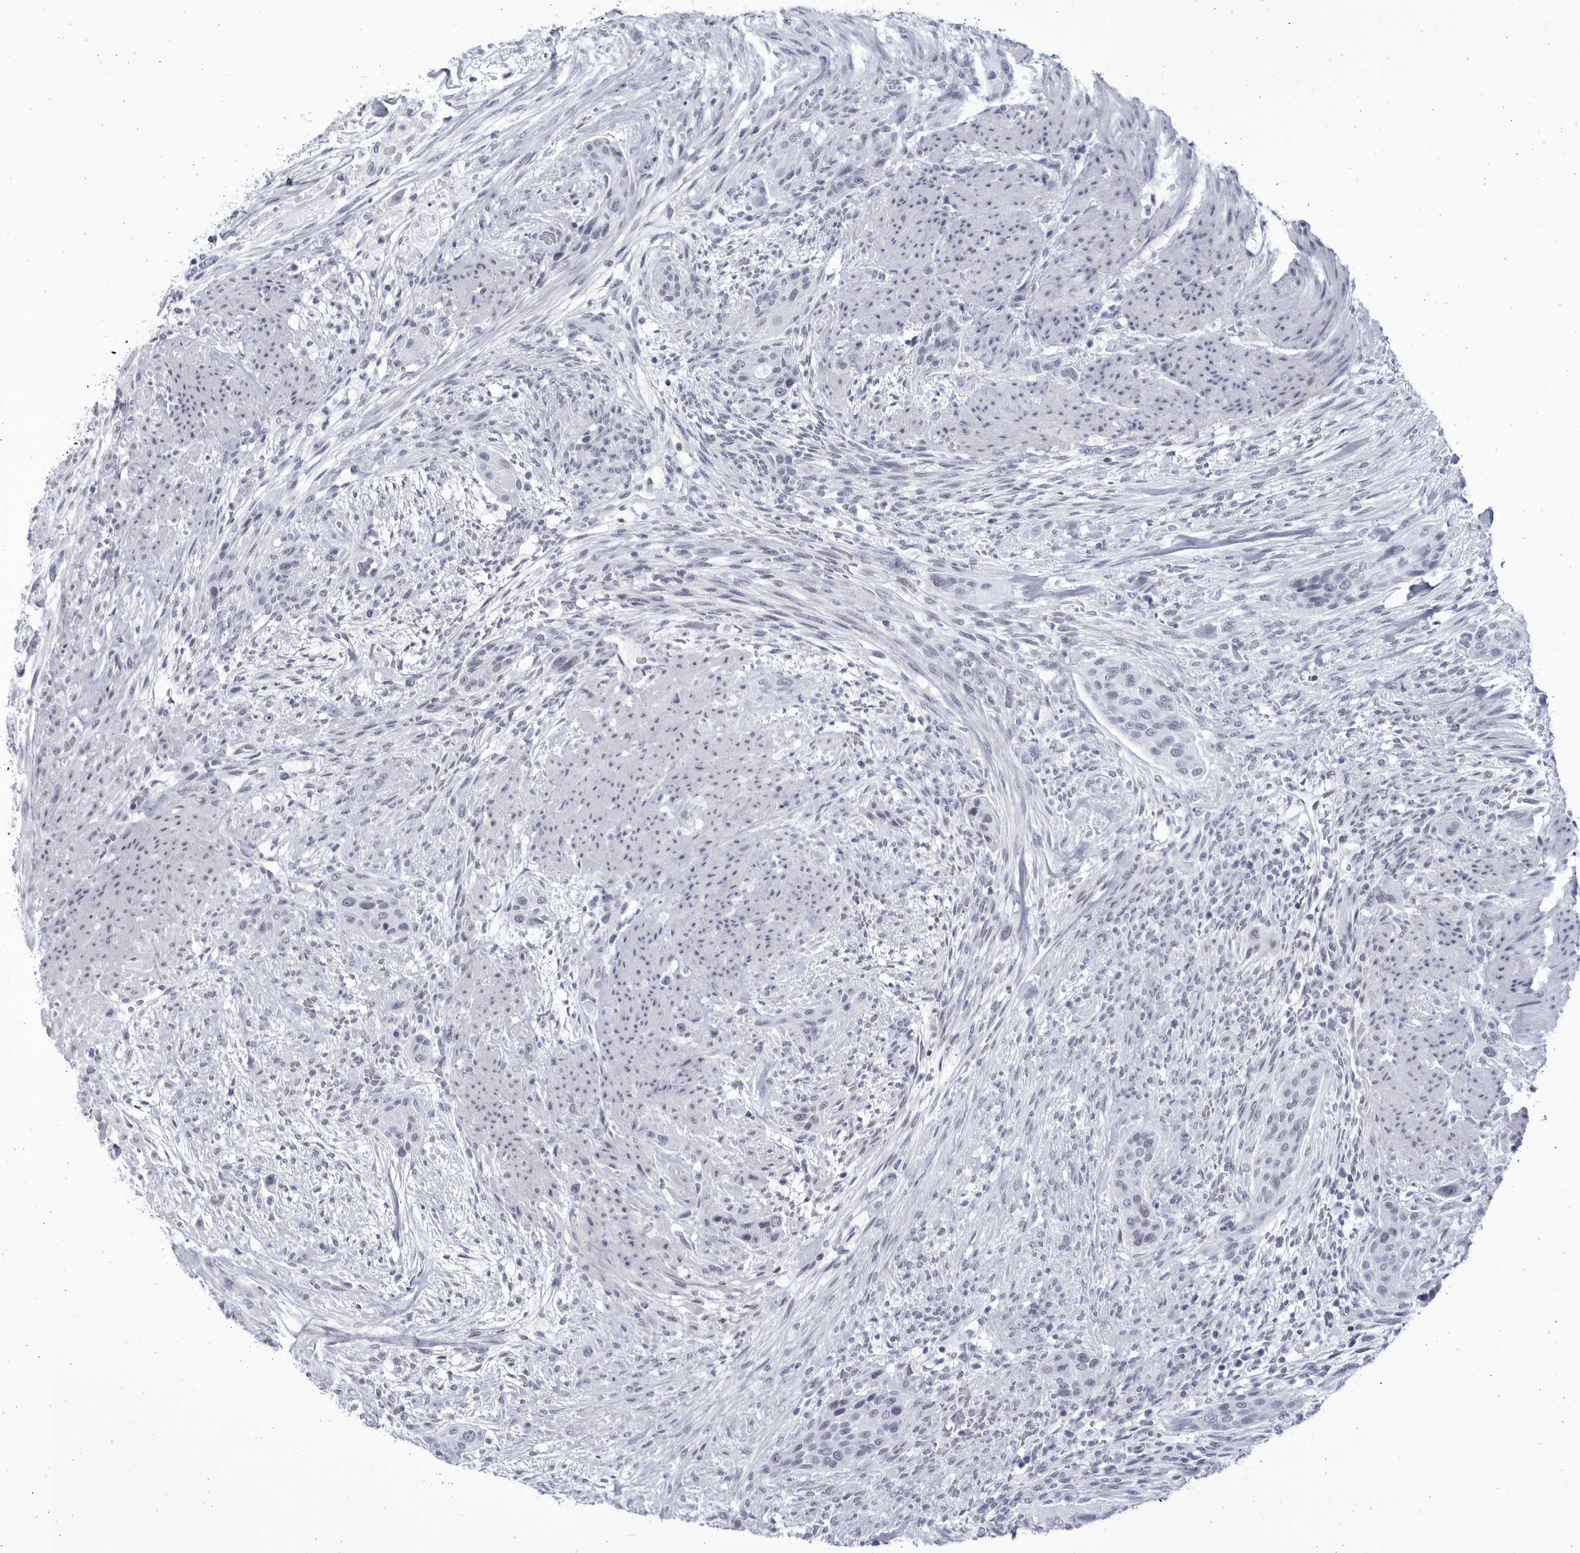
{"staining": {"intensity": "negative", "quantity": "none", "location": "none"}, "tissue": "urothelial cancer", "cell_type": "Tumor cells", "image_type": "cancer", "snomed": [{"axis": "morphology", "description": "Urothelial carcinoma, High grade"}, {"axis": "topography", "description": "Urinary bladder"}], "caption": "Tumor cells show no significant staining in urothelial carcinoma (high-grade).", "gene": "CCDC181", "patient": {"sex": "male", "age": 35}}